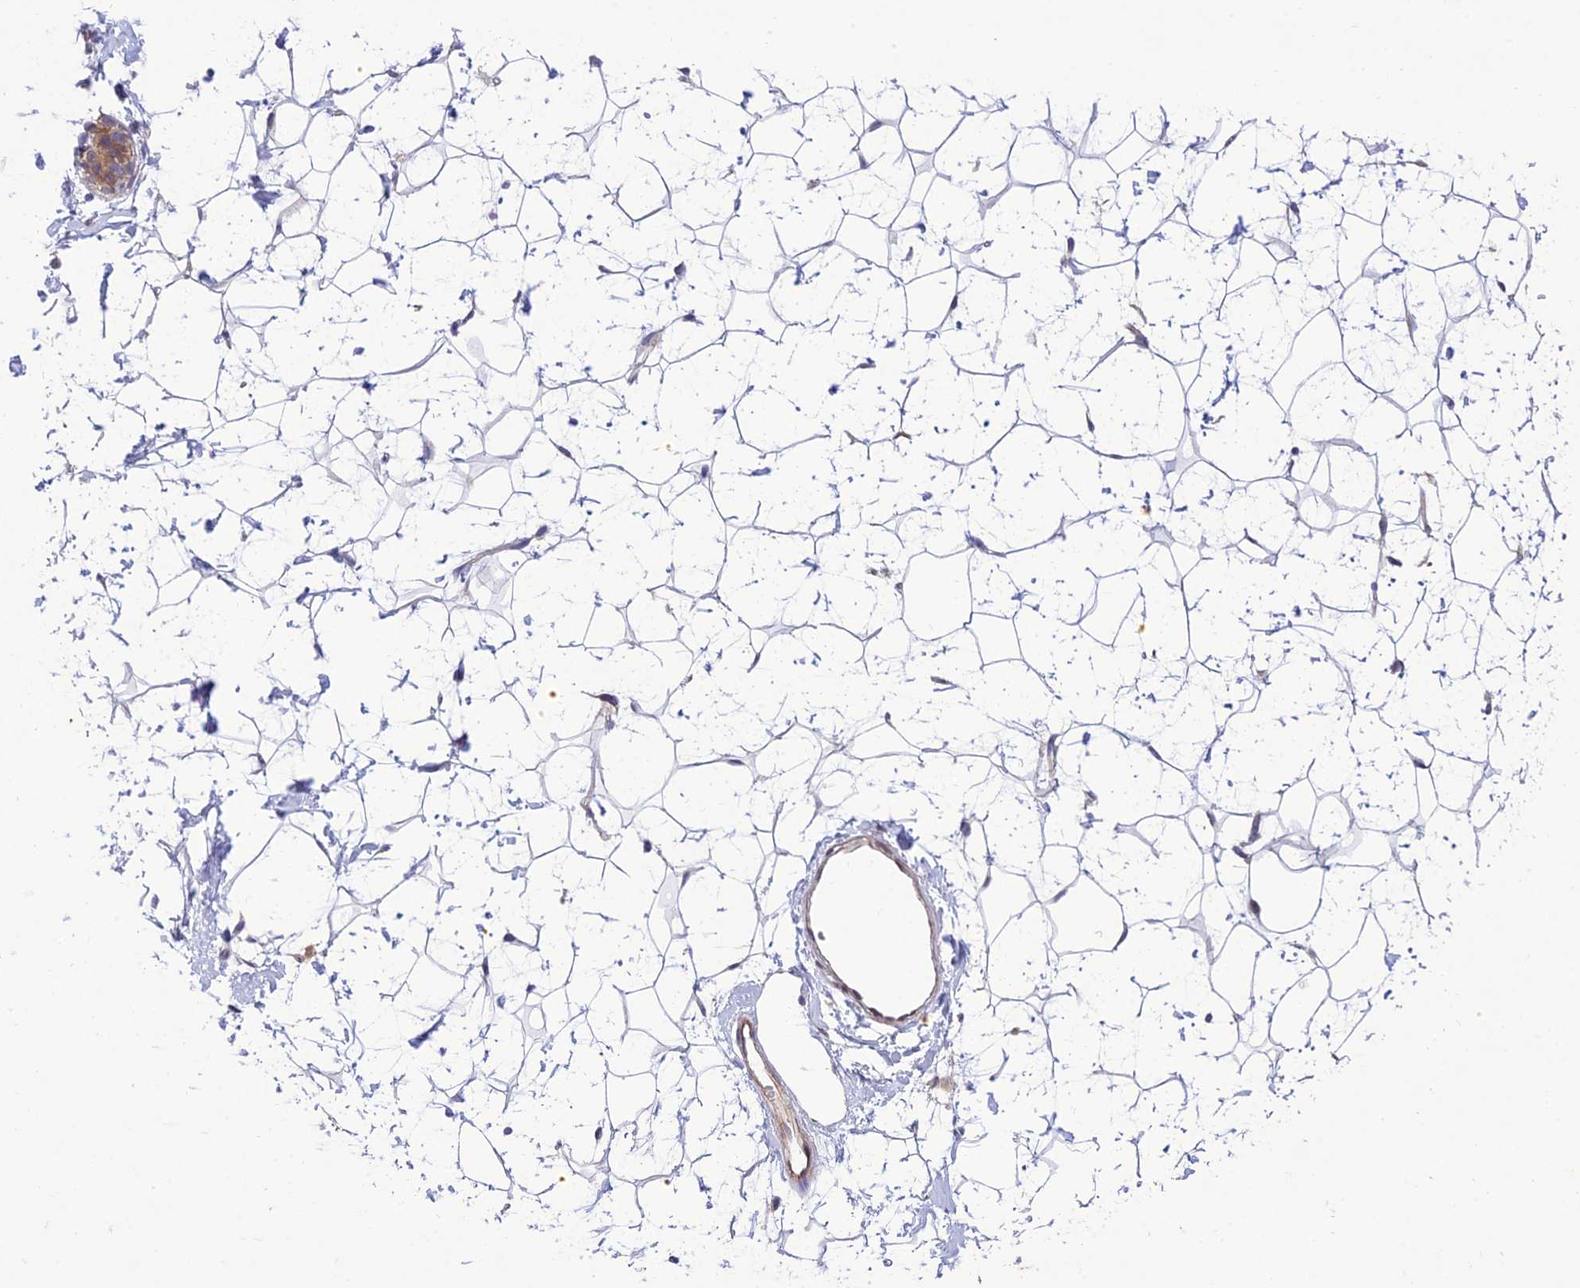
{"staining": {"intensity": "negative", "quantity": "none", "location": "none"}, "tissue": "breast", "cell_type": "Adipocytes", "image_type": "normal", "snomed": [{"axis": "morphology", "description": "Normal tissue, NOS"}, {"axis": "morphology", "description": "Adenoma, NOS"}, {"axis": "topography", "description": "Breast"}], "caption": "This is an immunohistochemistry image of unremarkable human breast. There is no staining in adipocytes.", "gene": "FAM76A", "patient": {"sex": "female", "age": 23}}